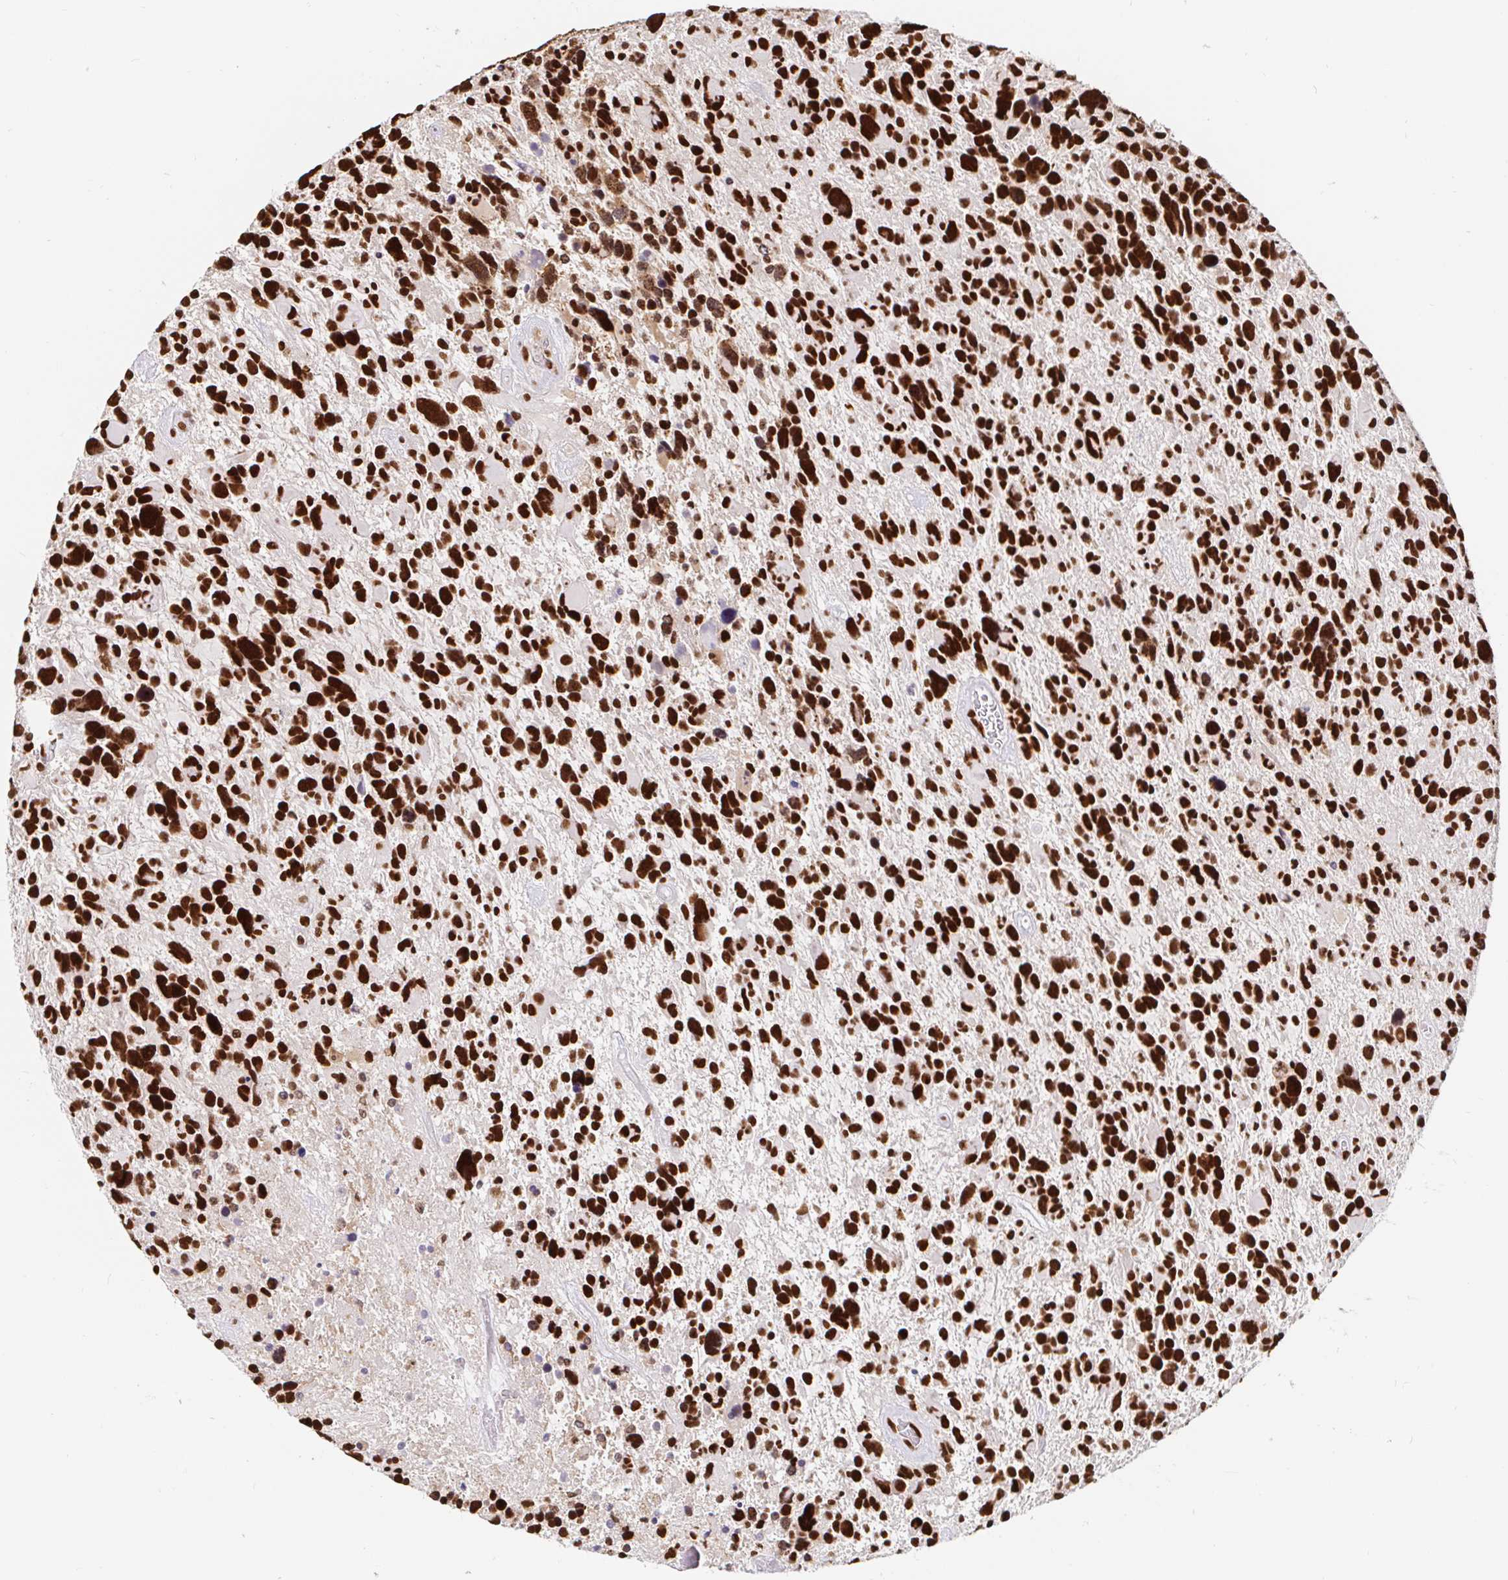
{"staining": {"intensity": "strong", "quantity": ">75%", "location": "nuclear"}, "tissue": "glioma", "cell_type": "Tumor cells", "image_type": "cancer", "snomed": [{"axis": "morphology", "description": "Glioma, malignant, High grade"}, {"axis": "topography", "description": "Brain"}], "caption": "Glioma stained with a protein marker reveals strong staining in tumor cells.", "gene": "RBMX", "patient": {"sex": "male", "age": 49}}